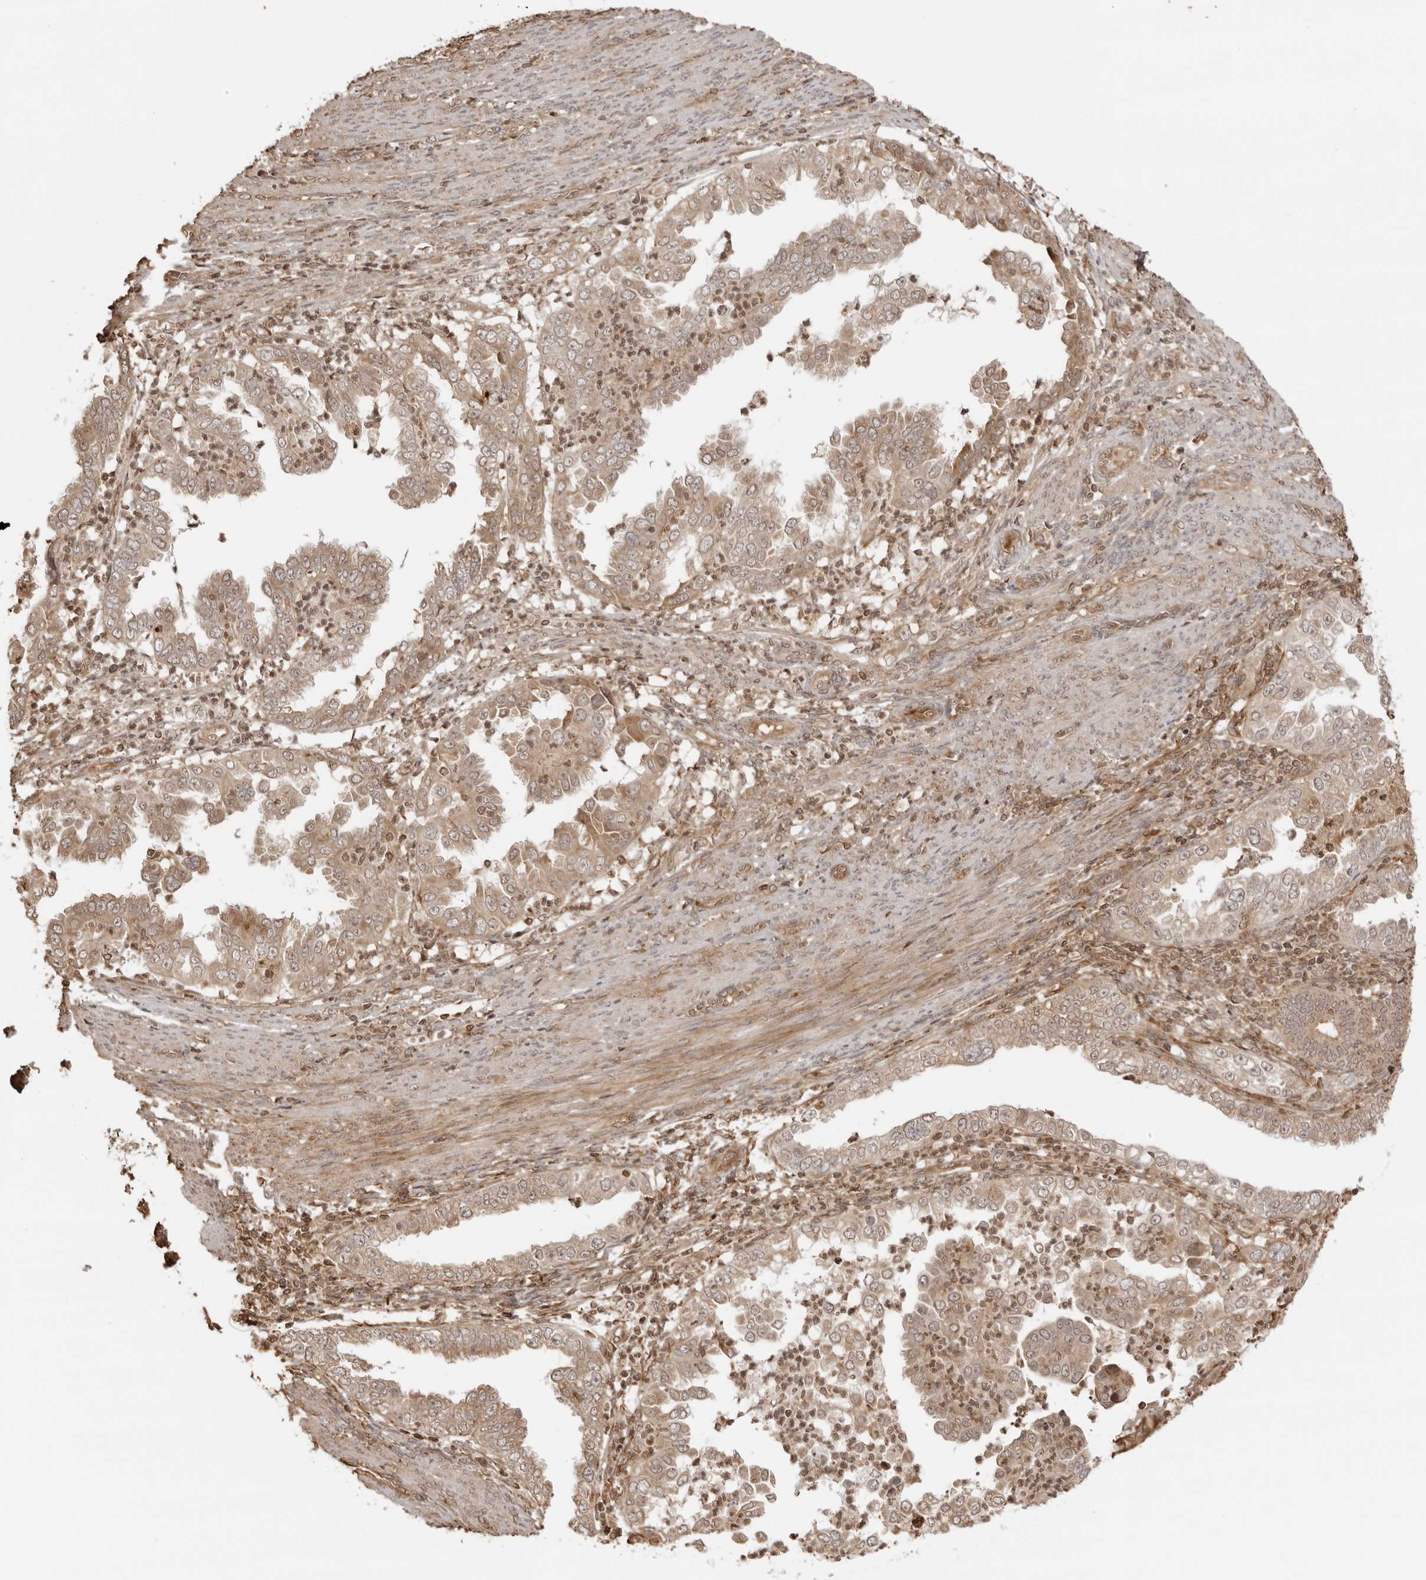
{"staining": {"intensity": "weak", "quantity": ">75%", "location": "cytoplasmic/membranous,nuclear"}, "tissue": "endometrial cancer", "cell_type": "Tumor cells", "image_type": "cancer", "snomed": [{"axis": "morphology", "description": "Adenocarcinoma, NOS"}, {"axis": "topography", "description": "Endometrium"}], "caption": "Endometrial cancer stained with immunohistochemistry (IHC) exhibits weak cytoplasmic/membranous and nuclear positivity in approximately >75% of tumor cells.", "gene": "IKBKE", "patient": {"sex": "female", "age": 85}}